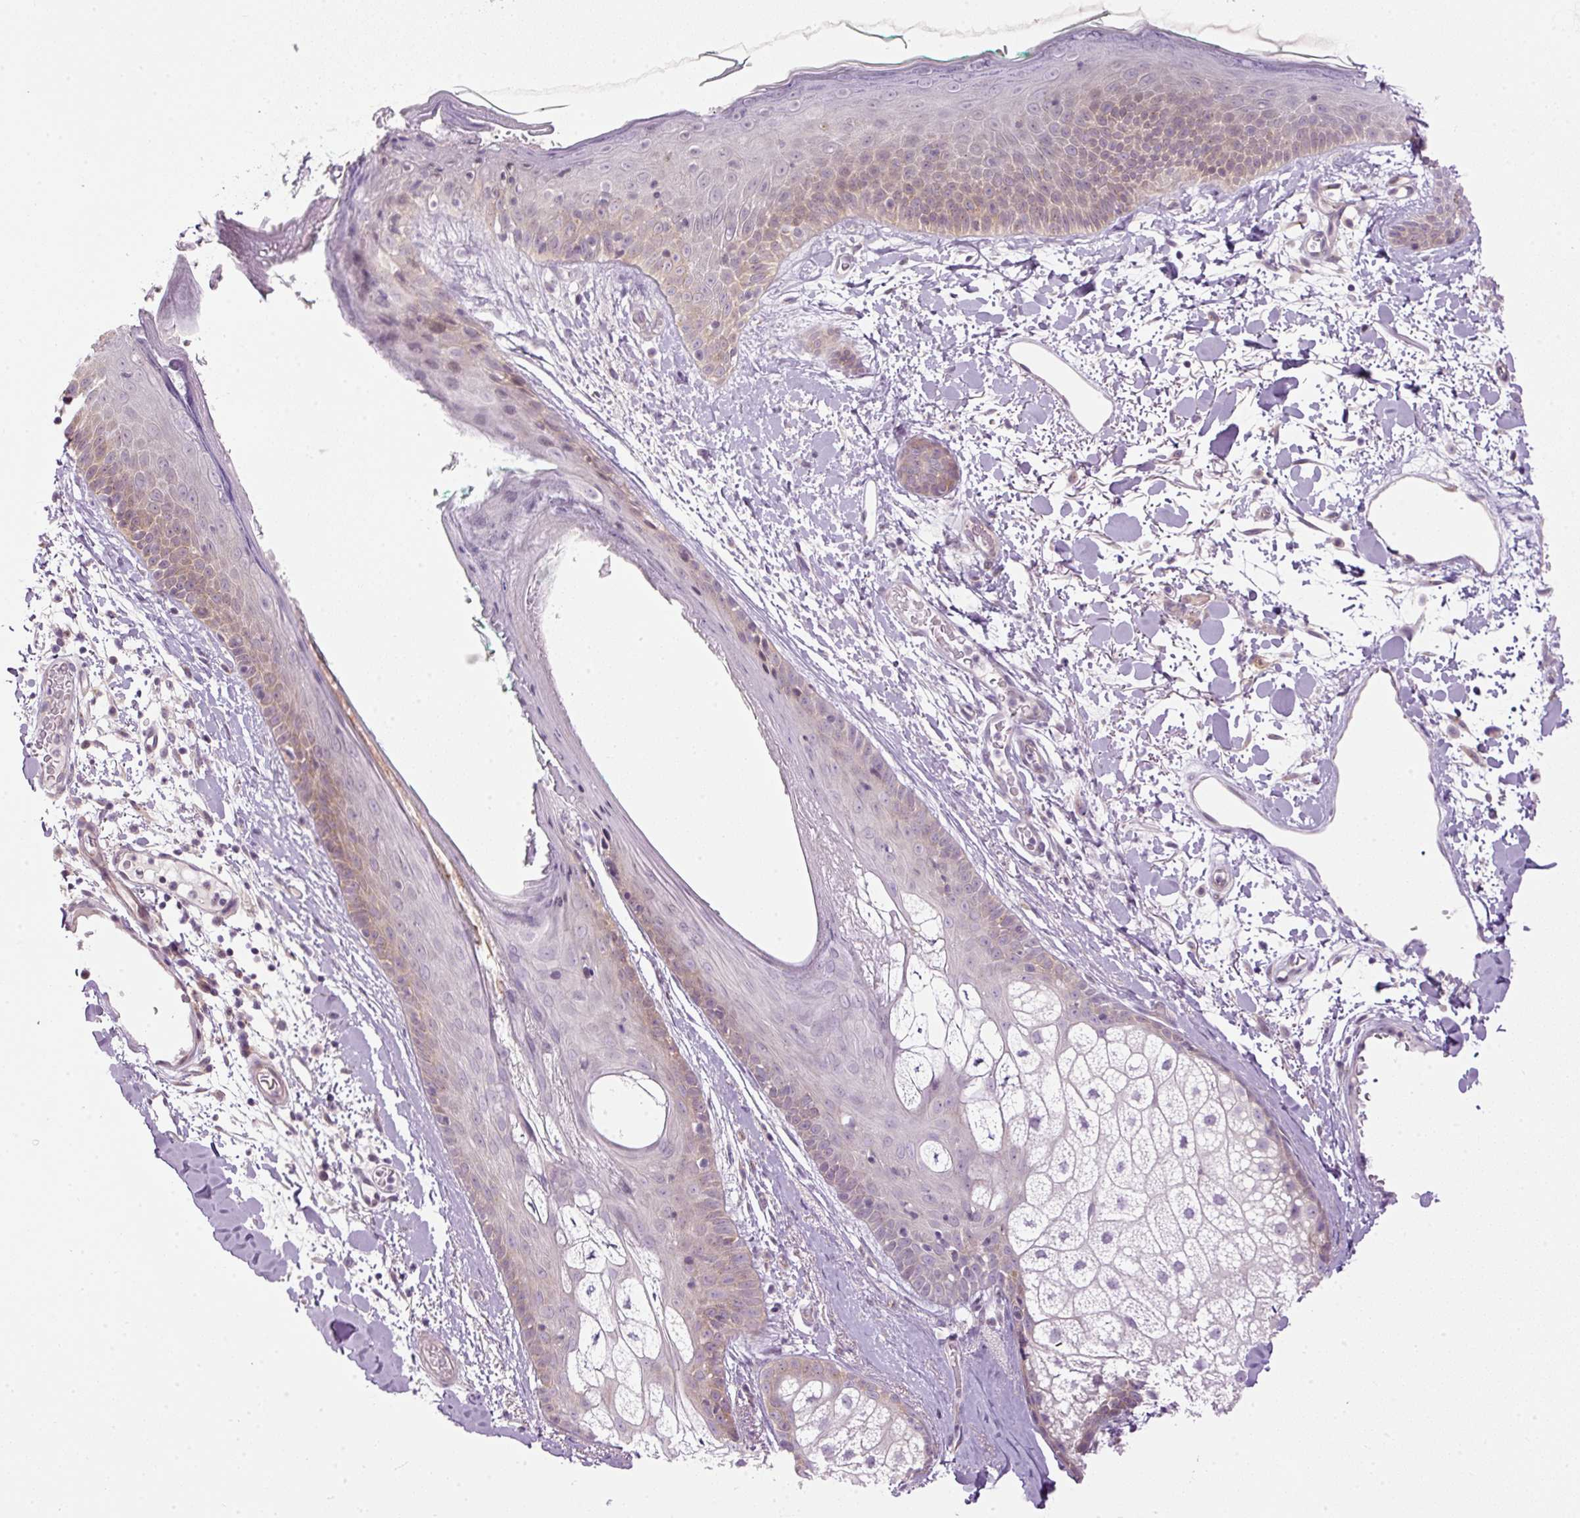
{"staining": {"intensity": "negative", "quantity": "none", "location": "none"}, "tissue": "skin", "cell_type": "Fibroblasts", "image_type": "normal", "snomed": [{"axis": "morphology", "description": "Normal tissue, NOS"}, {"axis": "topography", "description": "Skin"}], "caption": "Immunohistochemistry (IHC) histopathology image of unremarkable skin: skin stained with DAB exhibits no significant protein expression in fibroblasts. (DAB immunohistochemistry (IHC) with hematoxylin counter stain).", "gene": "MZT2A", "patient": {"sex": "male", "age": 79}}